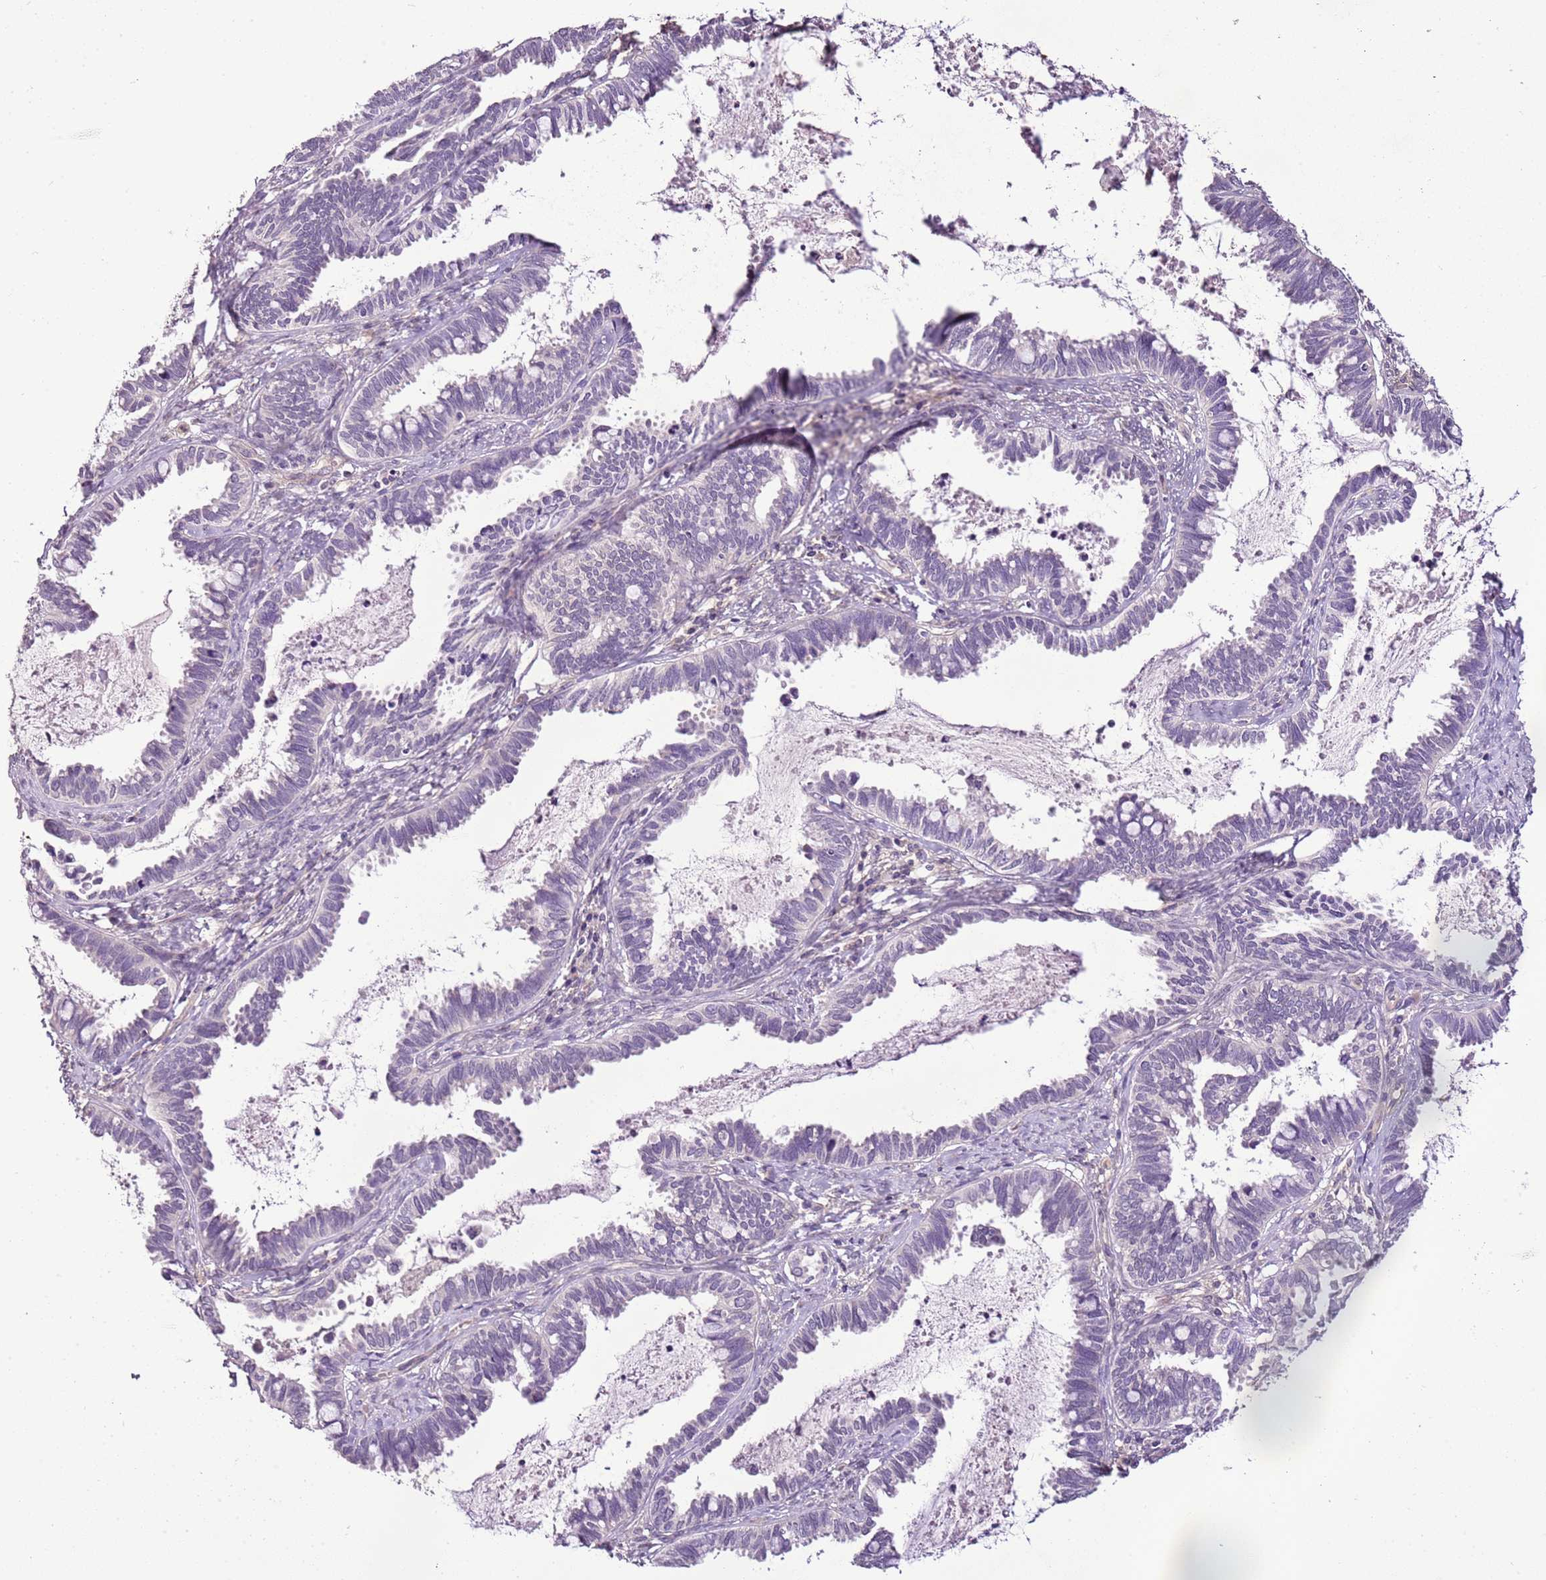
{"staining": {"intensity": "negative", "quantity": "none", "location": "none"}, "tissue": "cervical cancer", "cell_type": "Tumor cells", "image_type": "cancer", "snomed": [{"axis": "morphology", "description": "Adenocarcinoma, NOS"}, {"axis": "topography", "description": "Cervix"}], "caption": "Histopathology image shows no protein expression in tumor cells of cervical cancer tissue. (Brightfield microscopy of DAB immunohistochemistry at high magnification).", "gene": "CMKLR1", "patient": {"sex": "female", "age": 37}}